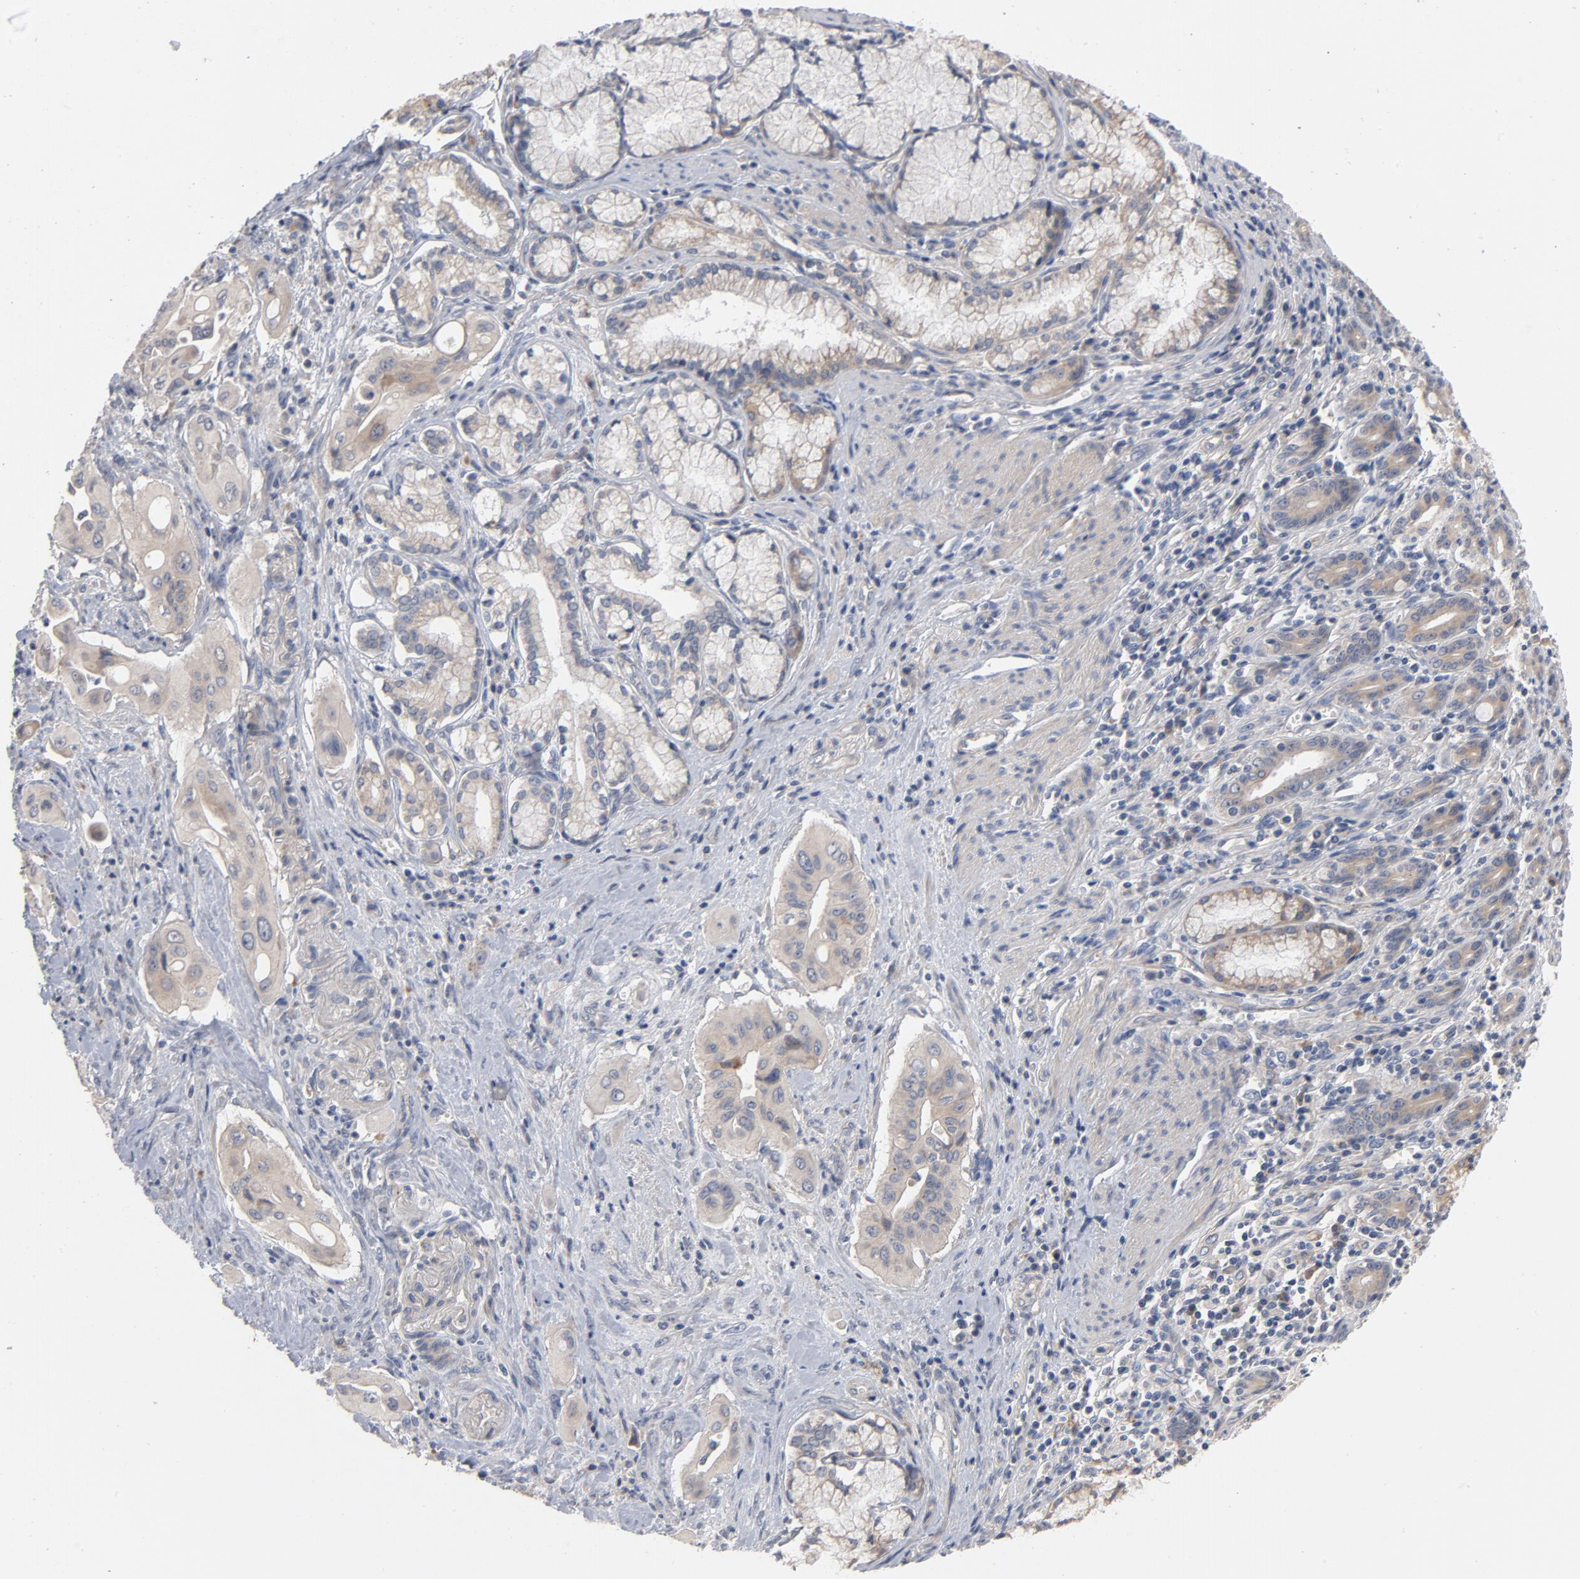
{"staining": {"intensity": "weak", "quantity": ">75%", "location": "cytoplasmic/membranous"}, "tissue": "pancreatic cancer", "cell_type": "Tumor cells", "image_type": "cancer", "snomed": [{"axis": "morphology", "description": "Adenocarcinoma, NOS"}, {"axis": "topography", "description": "Pancreas"}], "caption": "DAB (3,3'-diaminobenzidine) immunohistochemical staining of human pancreatic adenocarcinoma demonstrates weak cytoplasmic/membranous protein staining in approximately >75% of tumor cells.", "gene": "CCDC134", "patient": {"sex": "male", "age": 77}}